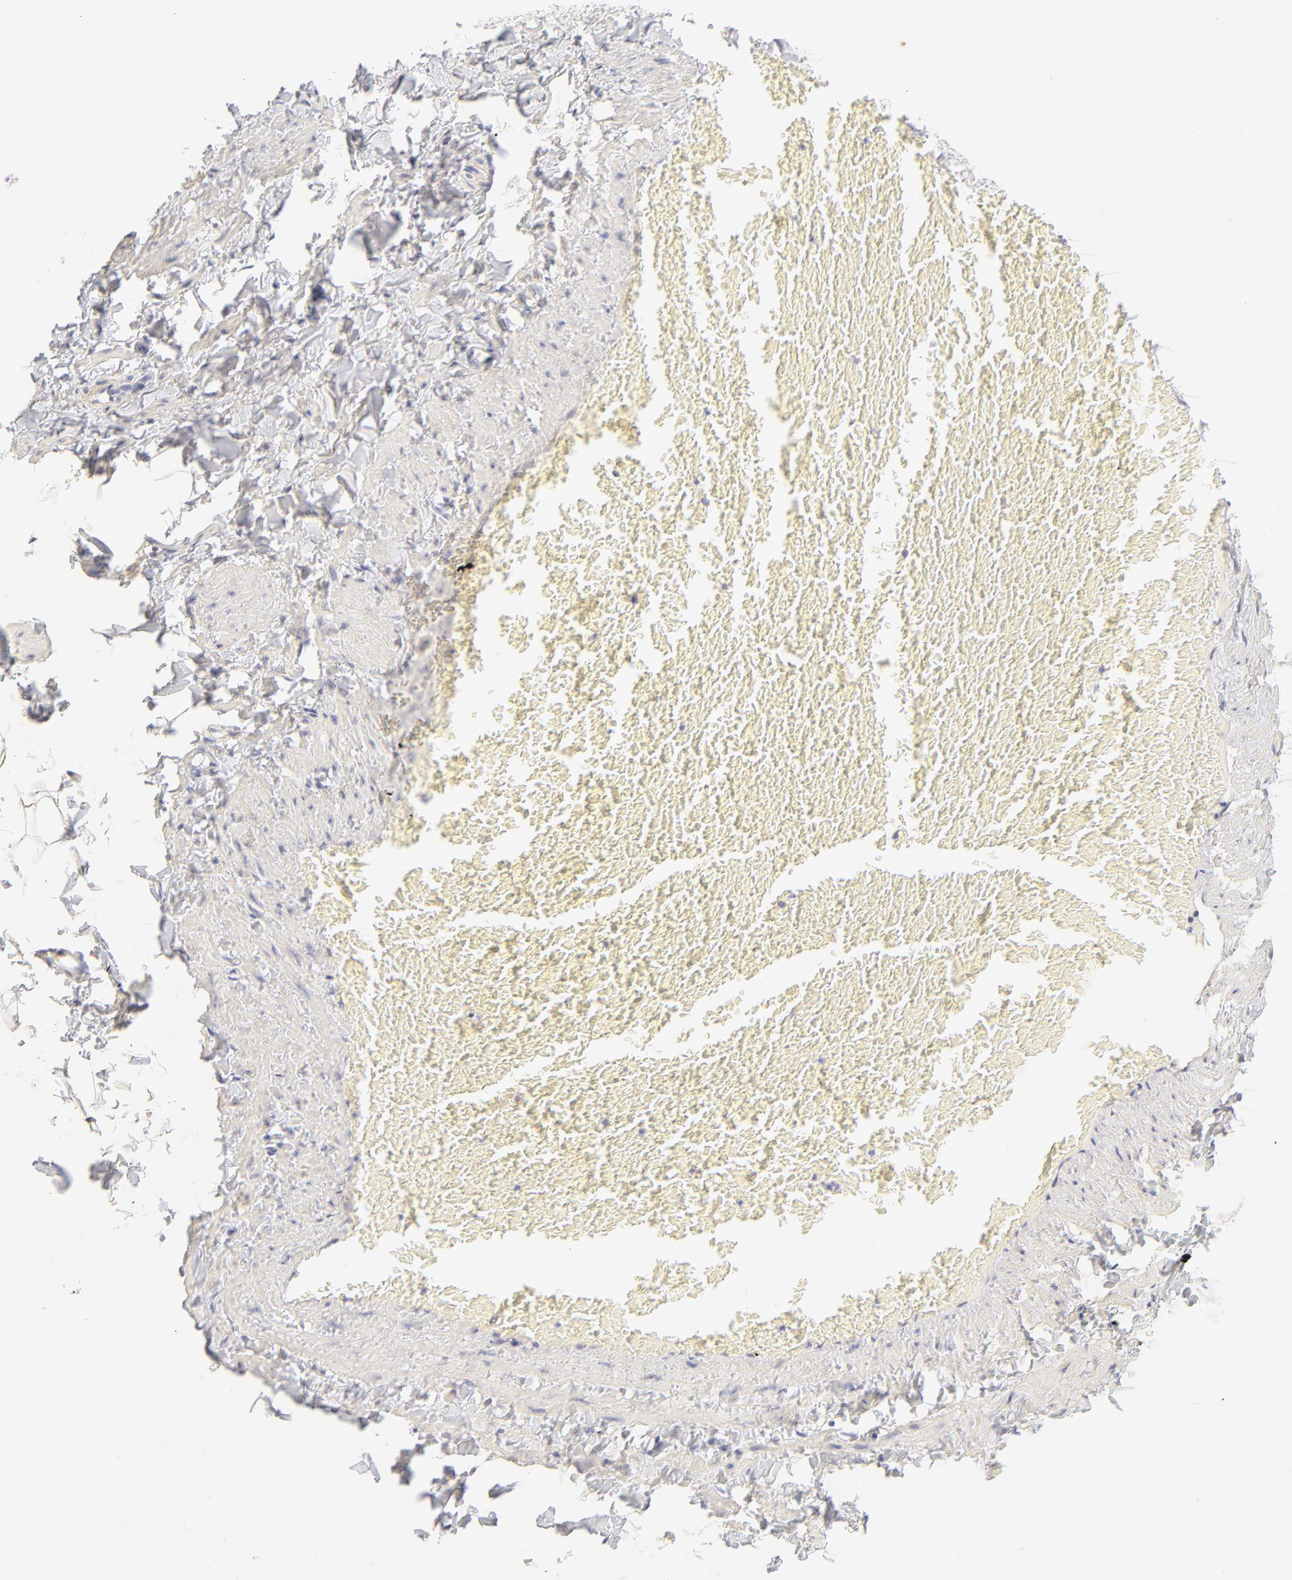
{"staining": {"intensity": "negative", "quantity": "none", "location": "none"}, "tissue": "adipose tissue", "cell_type": "Adipocytes", "image_type": "normal", "snomed": [{"axis": "morphology", "description": "Normal tissue, NOS"}, {"axis": "topography", "description": "Vascular tissue"}], "caption": "Immunohistochemistry (IHC) photomicrograph of normal human adipose tissue stained for a protein (brown), which displays no positivity in adipocytes.", "gene": "NPNT", "patient": {"sex": "male", "age": 41}}